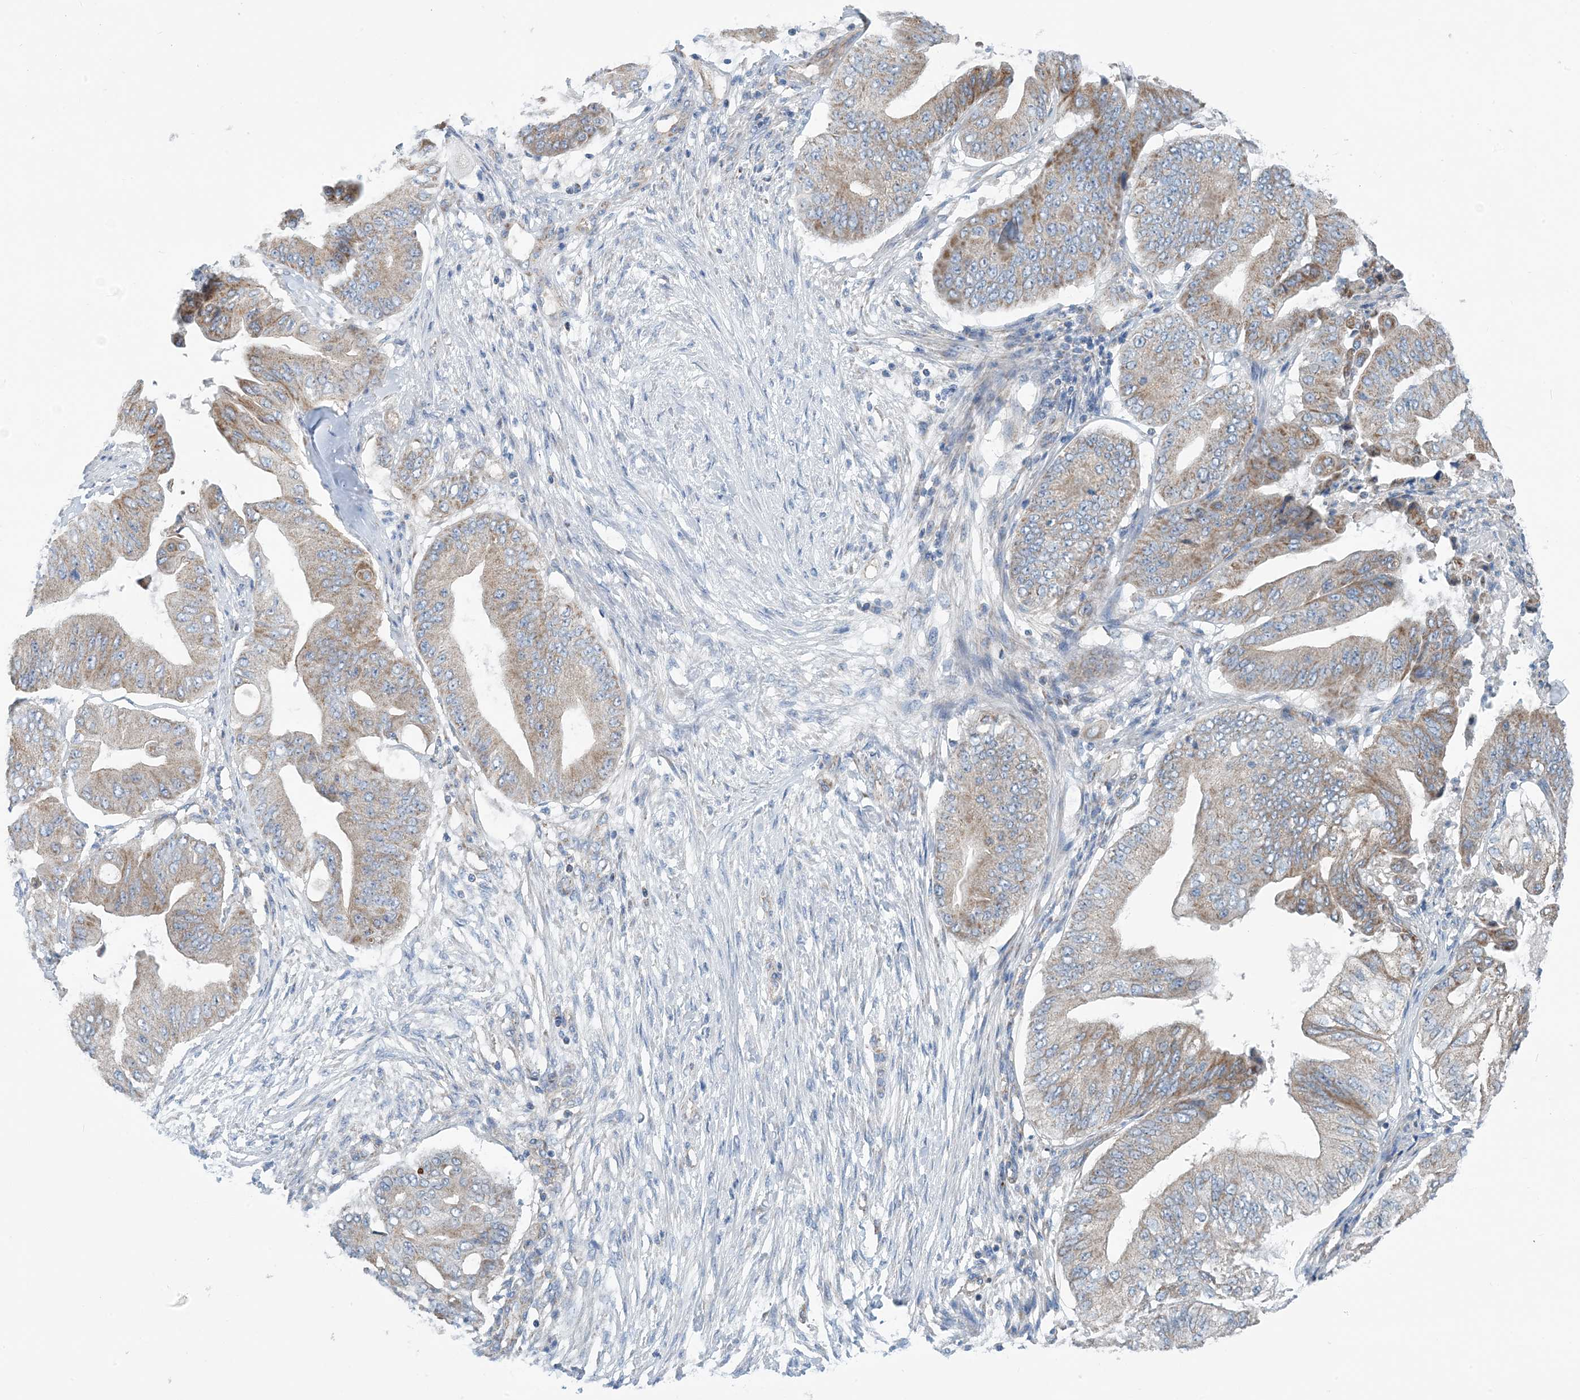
{"staining": {"intensity": "moderate", "quantity": "25%-75%", "location": "cytoplasmic/membranous"}, "tissue": "pancreatic cancer", "cell_type": "Tumor cells", "image_type": "cancer", "snomed": [{"axis": "morphology", "description": "Adenocarcinoma, NOS"}, {"axis": "topography", "description": "Pancreas"}], "caption": "Moderate cytoplasmic/membranous expression is identified in approximately 25%-75% of tumor cells in adenocarcinoma (pancreatic).", "gene": "PHOSPHO2", "patient": {"sex": "female", "age": 77}}